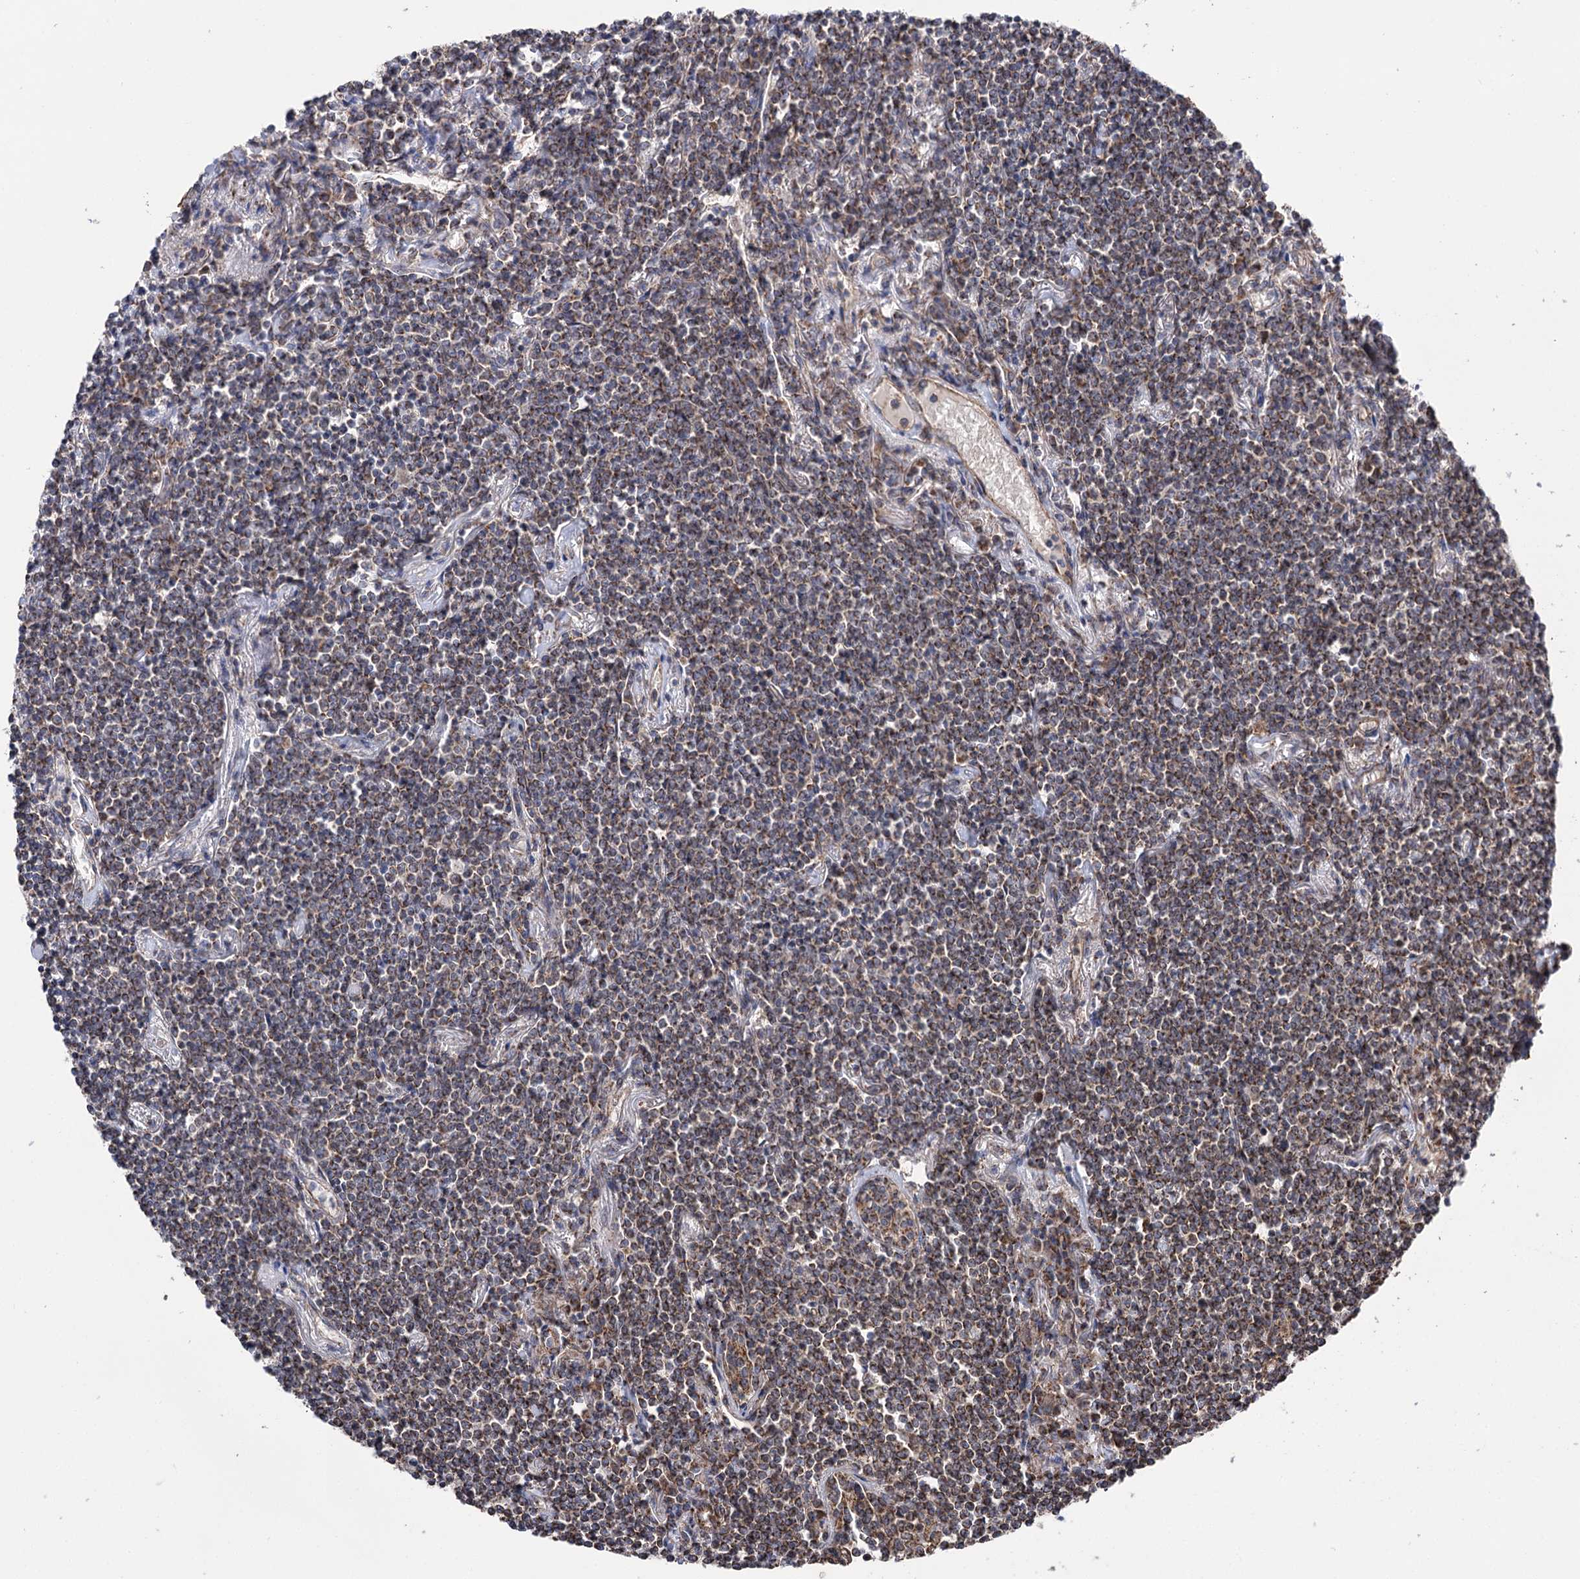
{"staining": {"intensity": "moderate", "quantity": ">75%", "location": "cytoplasmic/membranous"}, "tissue": "lymphoma", "cell_type": "Tumor cells", "image_type": "cancer", "snomed": [{"axis": "morphology", "description": "Malignant lymphoma, non-Hodgkin's type, Low grade"}, {"axis": "topography", "description": "Lung"}], "caption": "Immunohistochemical staining of malignant lymphoma, non-Hodgkin's type (low-grade) demonstrates moderate cytoplasmic/membranous protein positivity in approximately >75% of tumor cells.", "gene": "SUCLA2", "patient": {"sex": "female", "age": 71}}